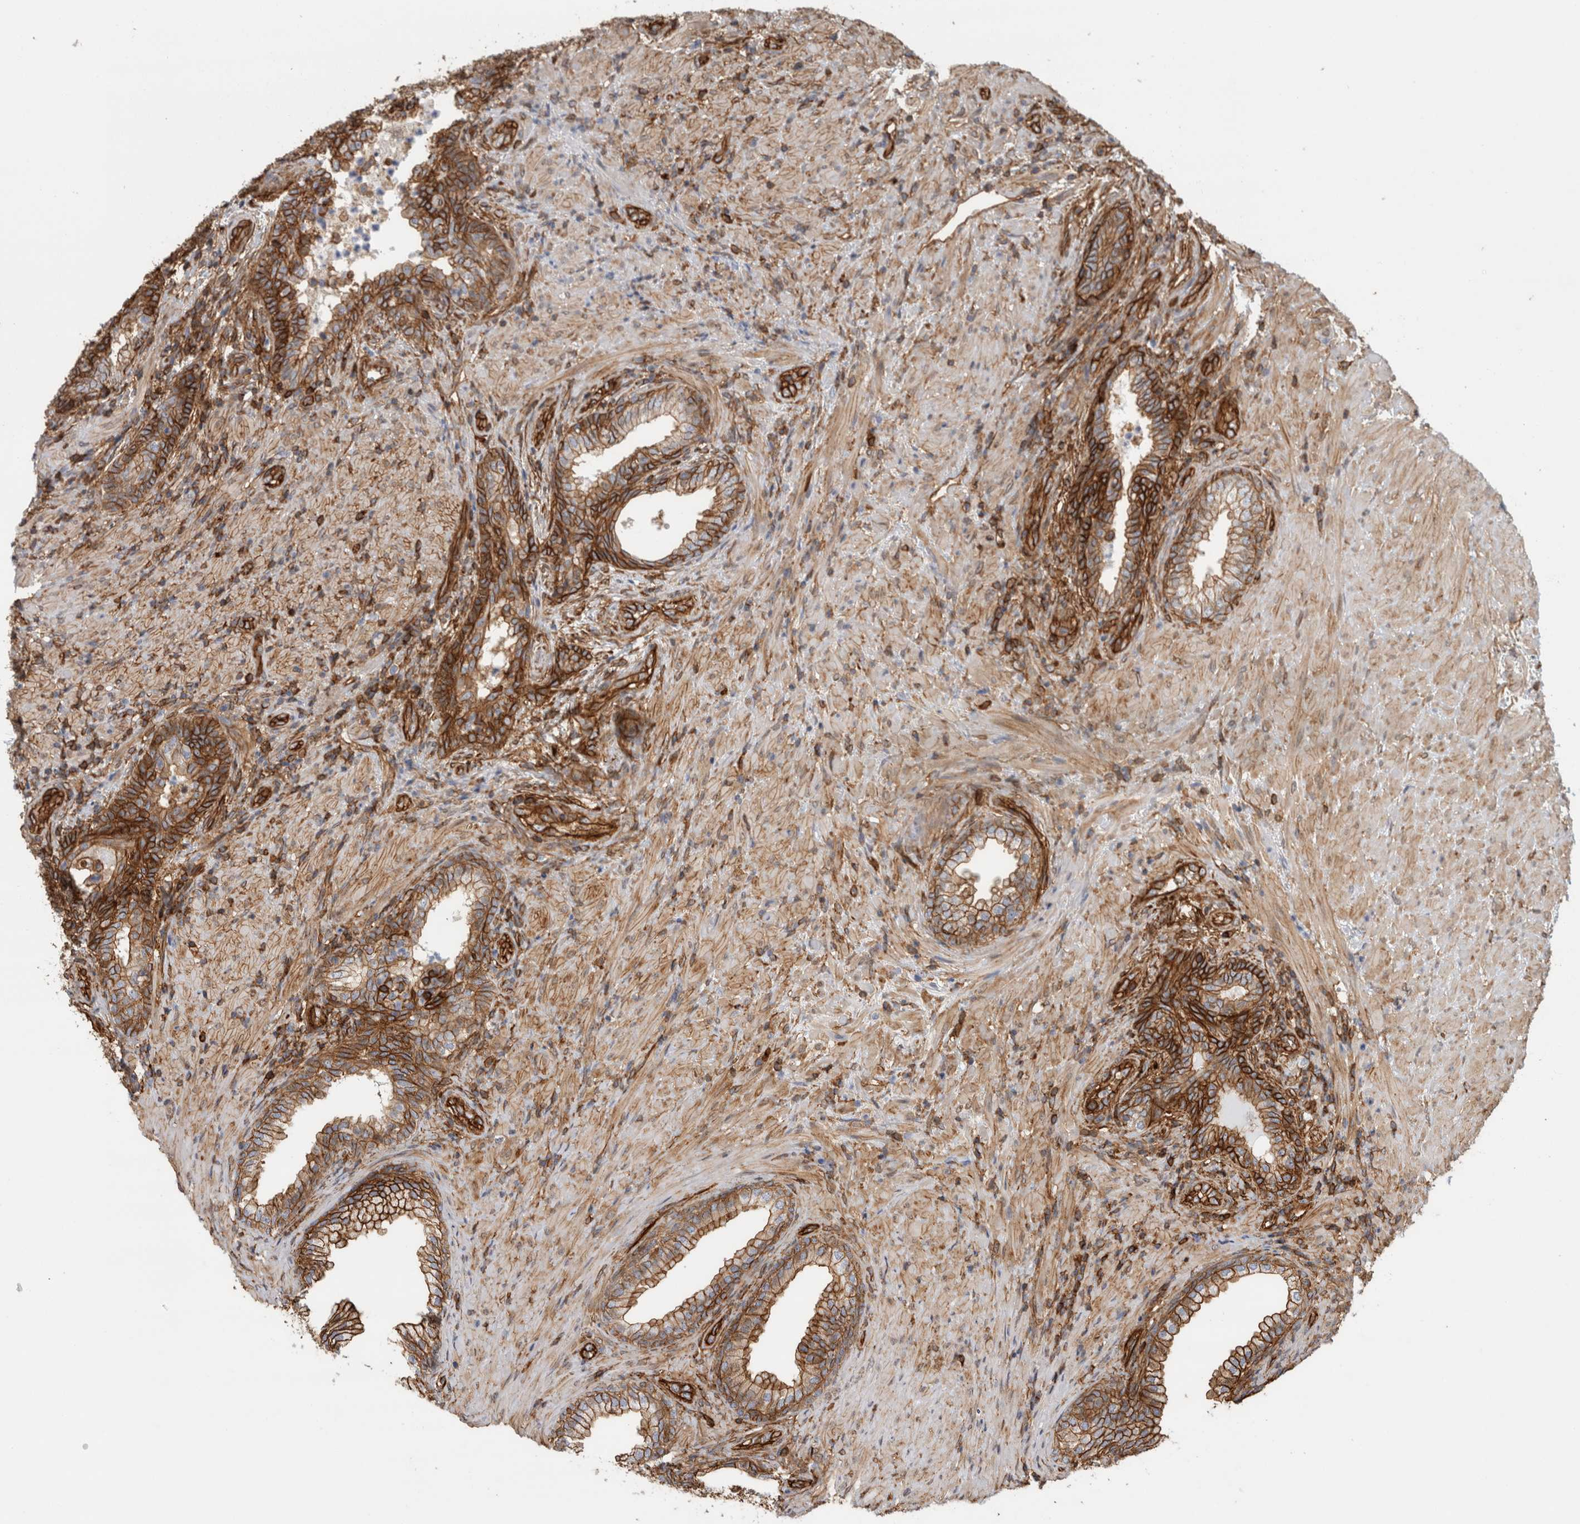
{"staining": {"intensity": "strong", "quantity": ">75%", "location": "cytoplasmic/membranous"}, "tissue": "prostate", "cell_type": "Glandular cells", "image_type": "normal", "snomed": [{"axis": "morphology", "description": "Normal tissue, NOS"}, {"axis": "topography", "description": "Prostate"}], "caption": "About >75% of glandular cells in unremarkable prostate exhibit strong cytoplasmic/membranous protein expression as visualized by brown immunohistochemical staining.", "gene": "AHNAK", "patient": {"sex": "male", "age": 76}}